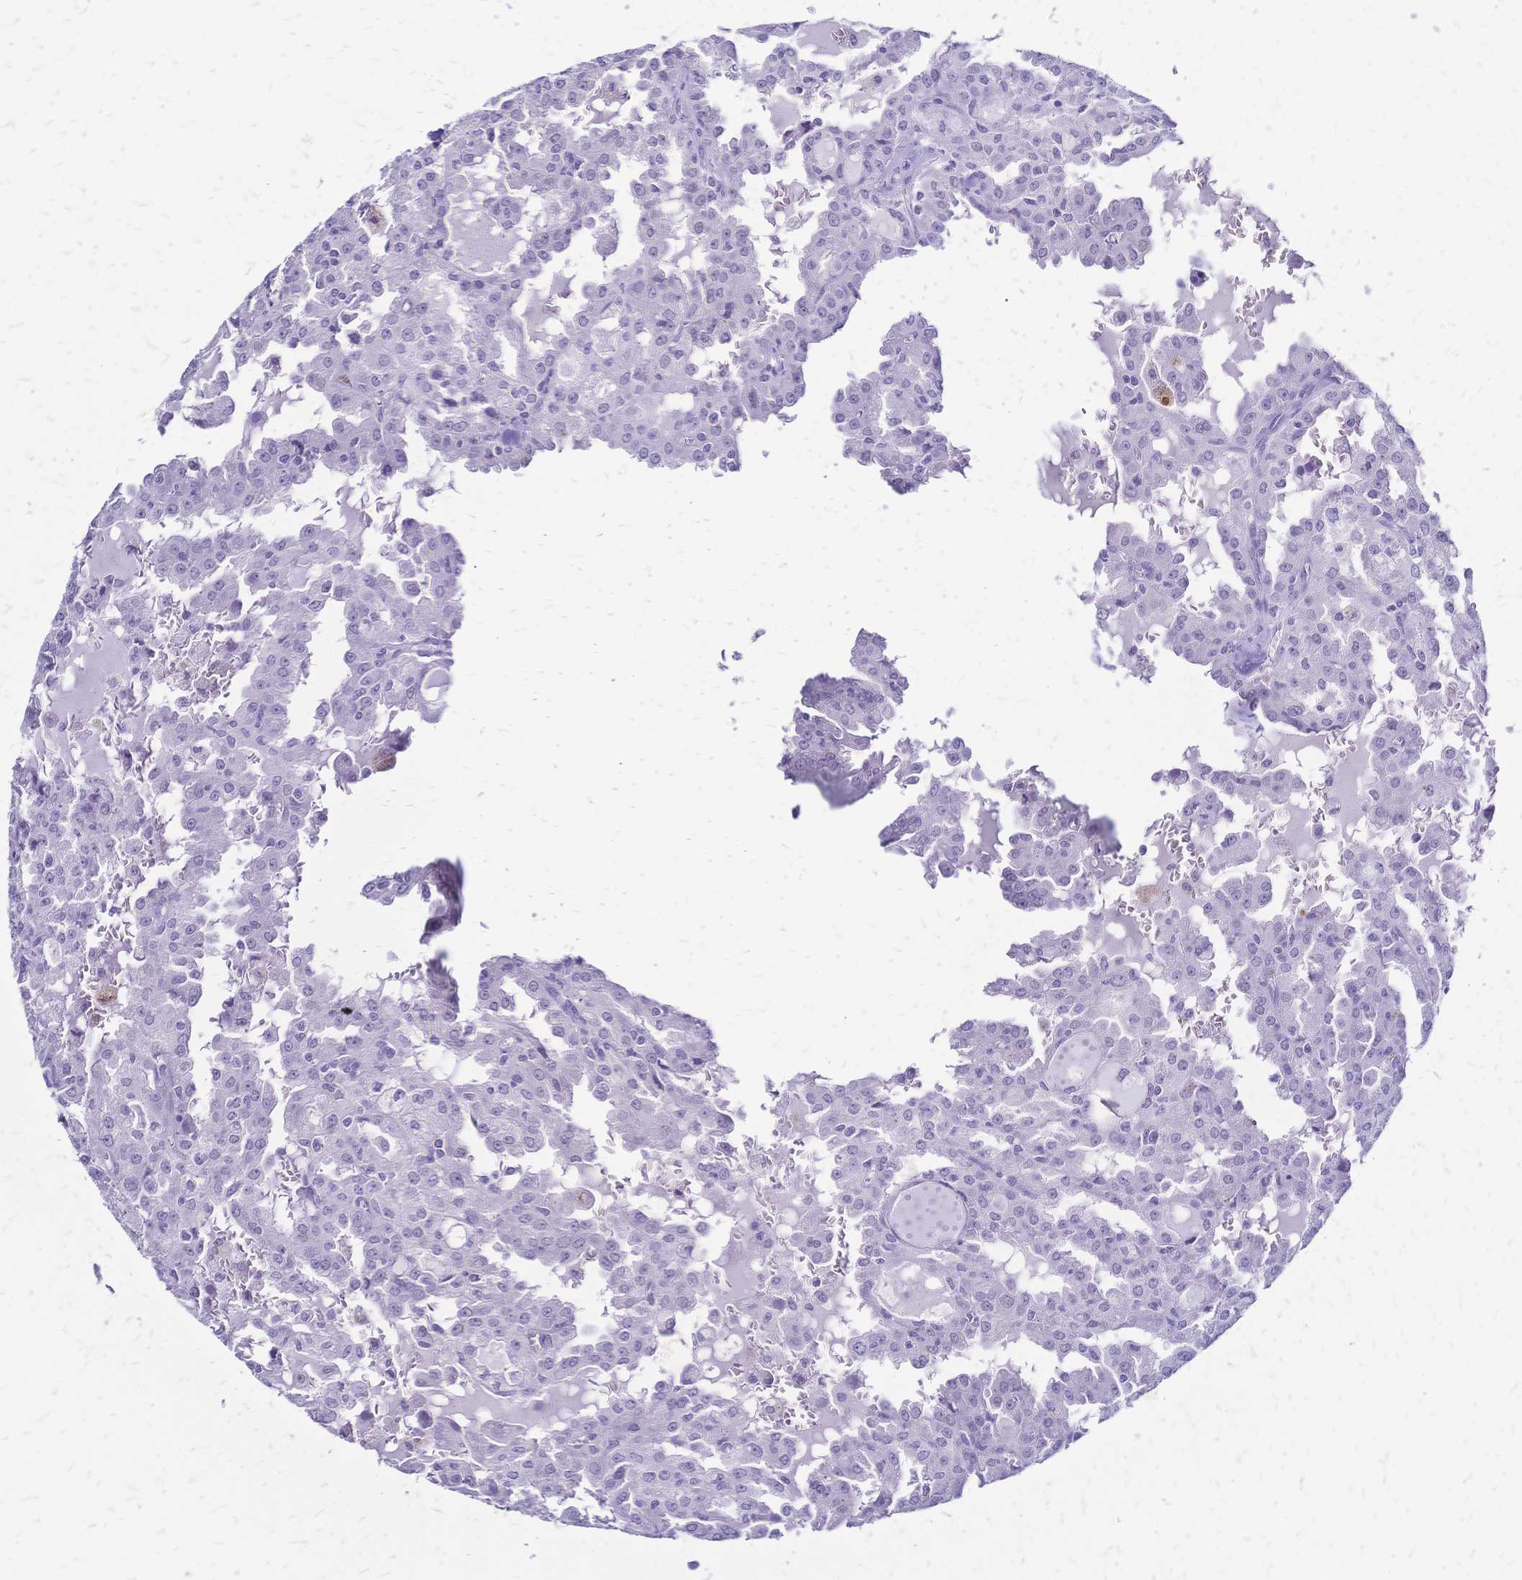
{"staining": {"intensity": "negative", "quantity": "none", "location": "none"}, "tissue": "head and neck cancer", "cell_type": "Tumor cells", "image_type": "cancer", "snomed": [{"axis": "morphology", "description": "Adenocarcinoma, NOS"}, {"axis": "topography", "description": "Head-Neck"}], "caption": "DAB (3,3'-diaminobenzidine) immunohistochemical staining of head and neck cancer exhibits no significant expression in tumor cells.", "gene": "FA2H", "patient": {"sex": "male", "age": 64}}